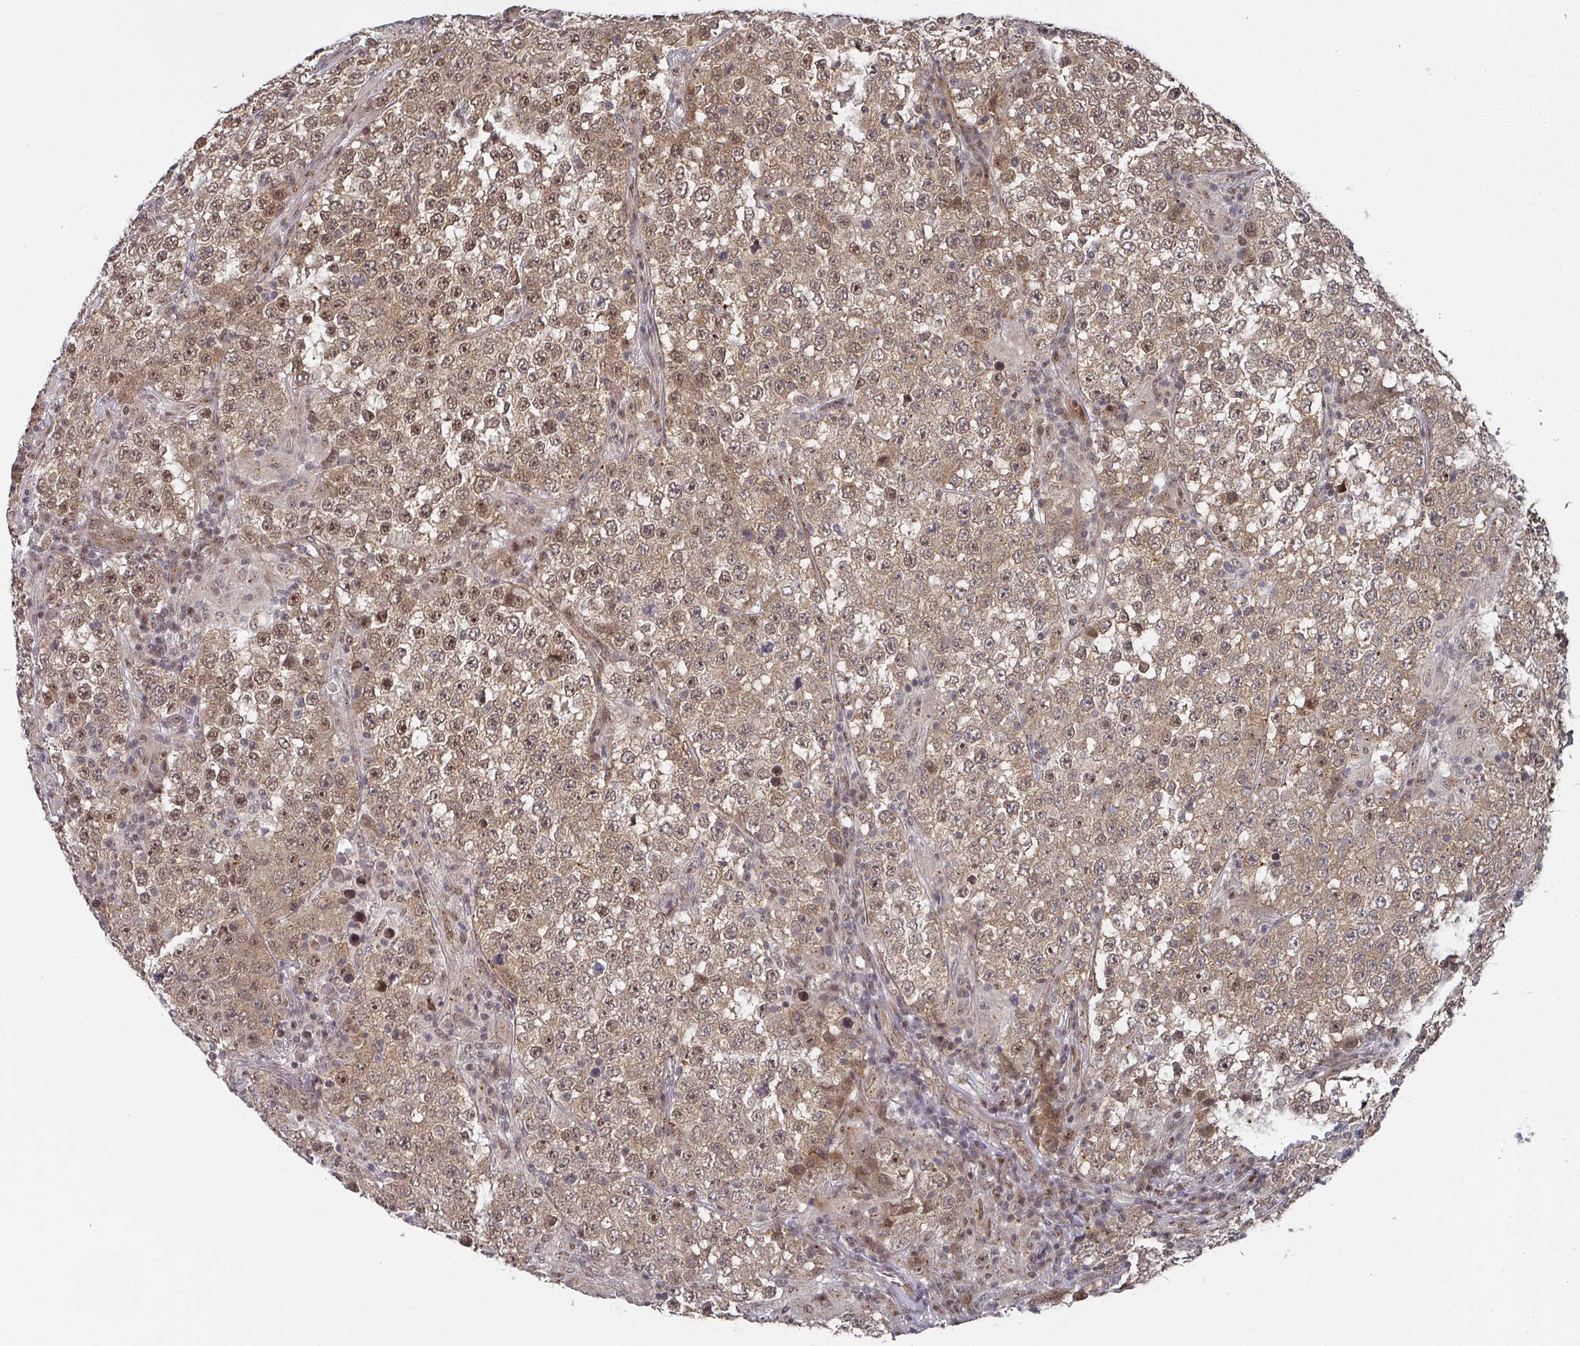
{"staining": {"intensity": "moderate", "quantity": ">75%", "location": "cytoplasmic/membranous,nuclear"}, "tissue": "testis cancer", "cell_type": "Tumor cells", "image_type": "cancer", "snomed": [{"axis": "morphology", "description": "Normal tissue, NOS"}, {"axis": "morphology", "description": "Urothelial carcinoma, High grade"}, {"axis": "morphology", "description": "Seminoma, NOS"}, {"axis": "morphology", "description": "Carcinoma, Embryonal, NOS"}, {"axis": "topography", "description": "Urinary bladder"}, {"axis": "topography", "description": "Testis"}], "caption": "Tumor cells reveal moderate cytoplasmic/membranous and nuclear staining in approximately >75% of cells in testis urothelial carcinoma (high-grade). (brown staining indicates protein expression, while blue staining denotes nuclei).", "gene": "KIF1C", "patient": {"sex": "male", "age": 41}}